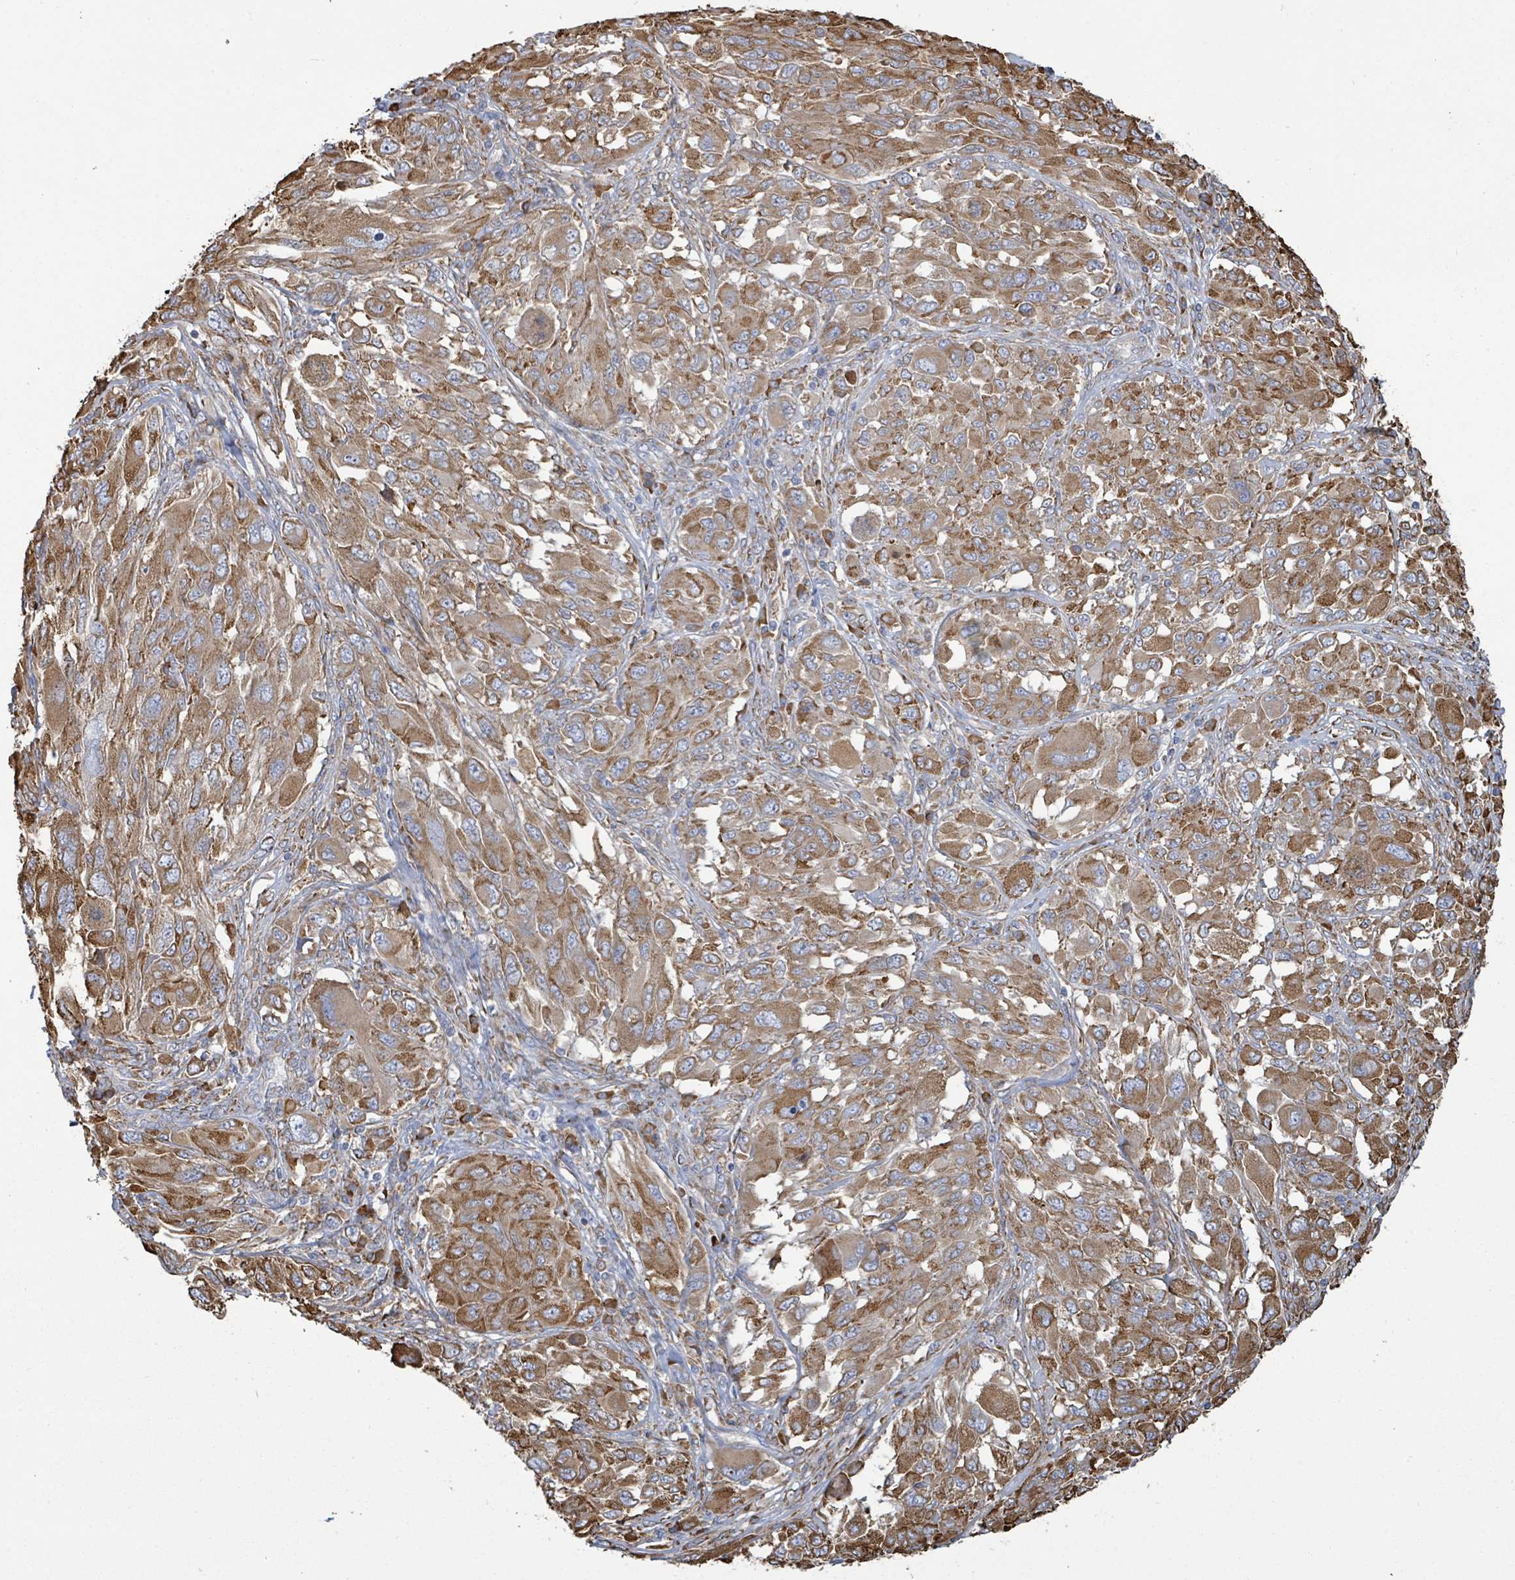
{"staining": {"intensity": "moderate", "quantity": ">75%", "location": "cytoplasmic/membranous"}, "tissue": "melanoma", "cell_type": "Tumor cells", "image_type": "cancer", "snomed": [{"axis": "morphology", "description": "Malignant melanoma, NOS"}, {"axis": "topography", "description": "Skin"}], "caption": "Tumor cells show medium levels of moderate cytoplasmic/membranous staining in approximately >75% of cells in human melanoma.", "gene": "RFPL4A", "patient": {"sex": "female", "age": 91}}